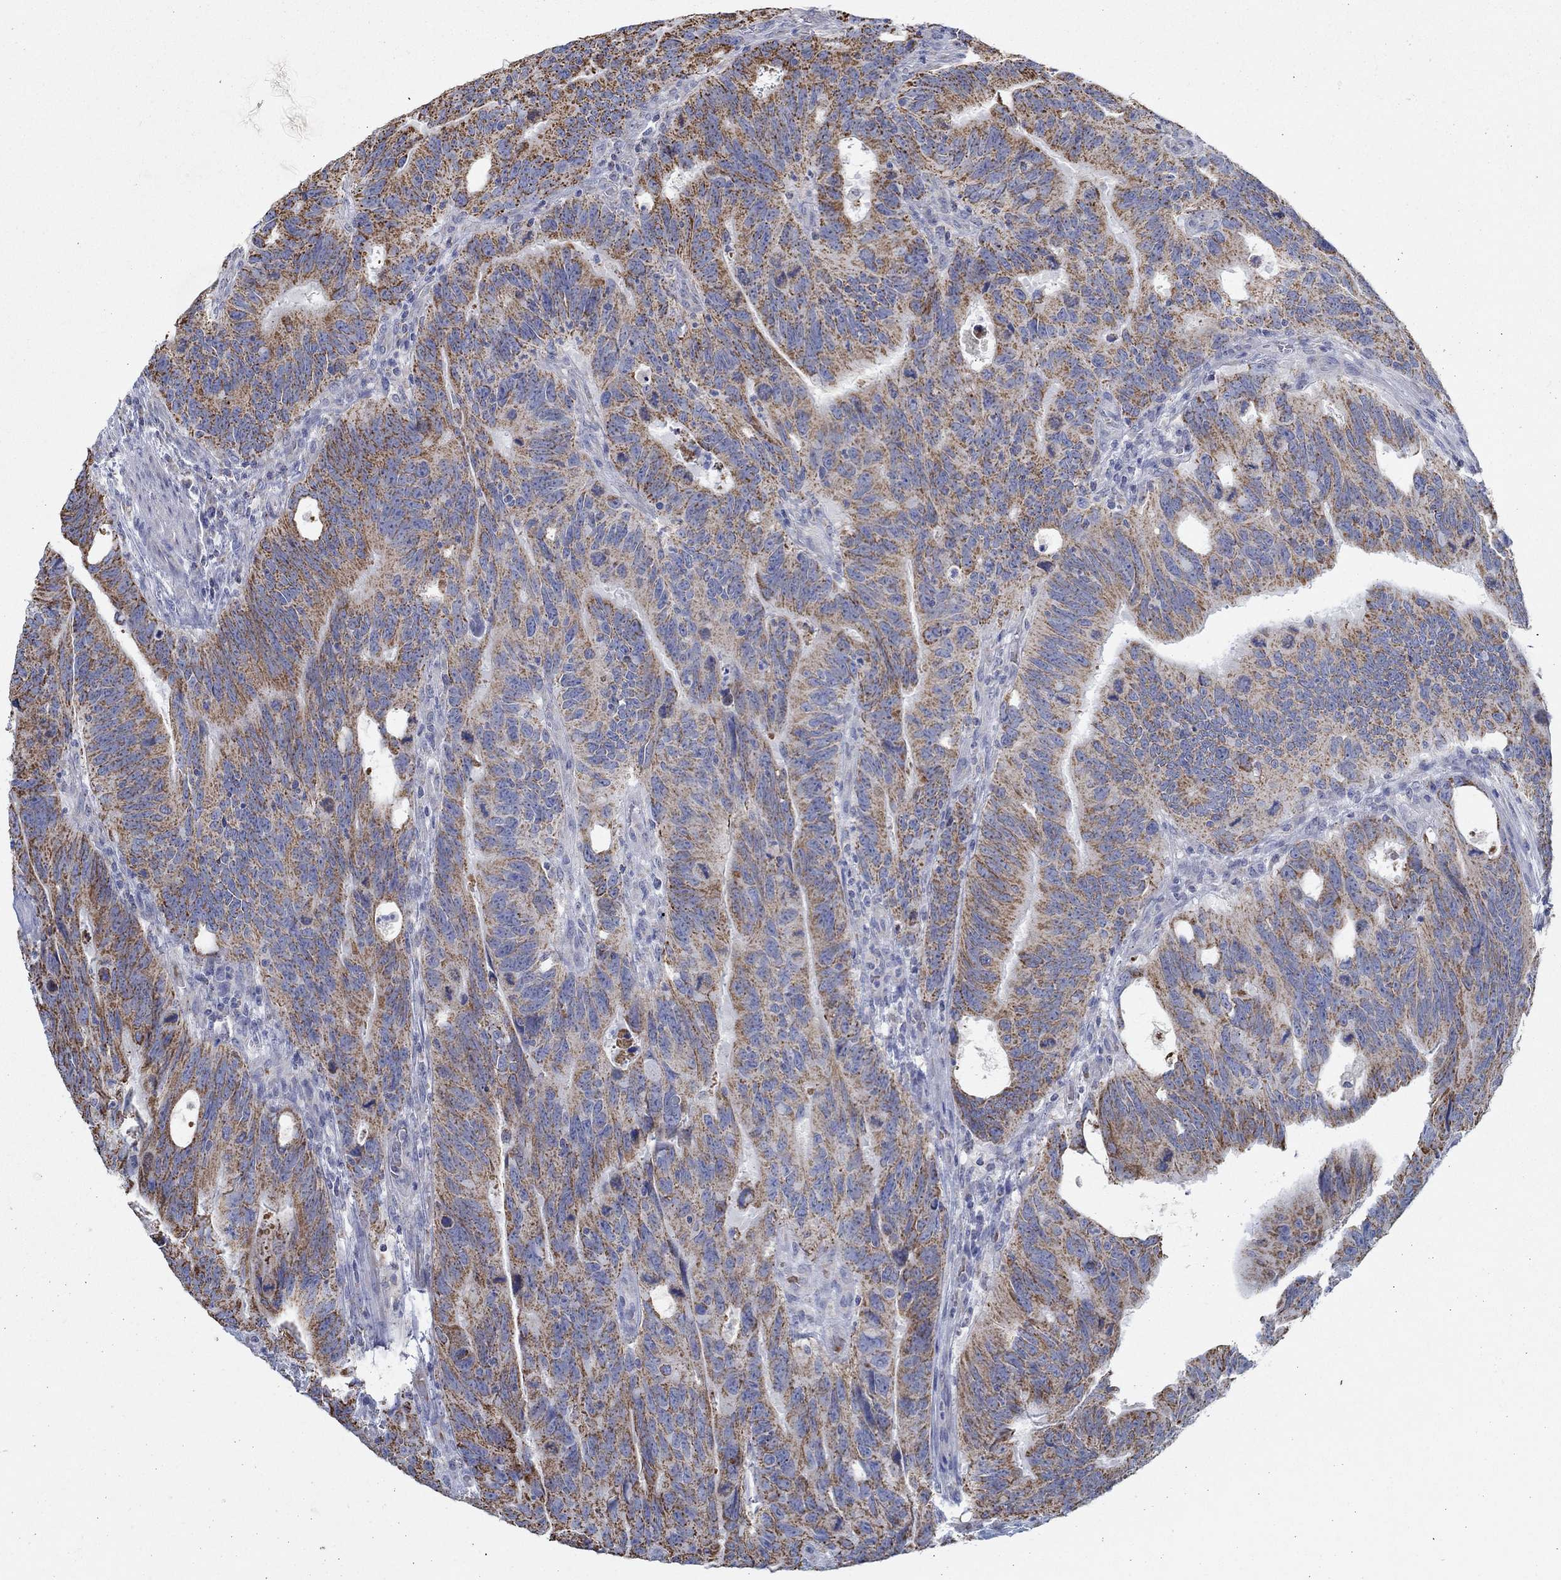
{"staining": {"intensity": "strong", "quantity": ">75%", "location": "cytoplasmic/membranous"}, "tissue": "colorectal cancer", "cell_type": "Tumor cells", "image_type": "cancer", "snomed": [{"axis": "morphology", "description": "Adenocarcinoma, NOS"}, {"axis": "topography", "description": "Colon"}], "caption": "Immunohistochemical staining of colorectal adenocarcinoma reveals high levels of strong cytoplasmic/membranous staining in approximately >75% of tumor cells.", "gene": "GLOD5", "patient": {"sex": "female", "age": 77}}